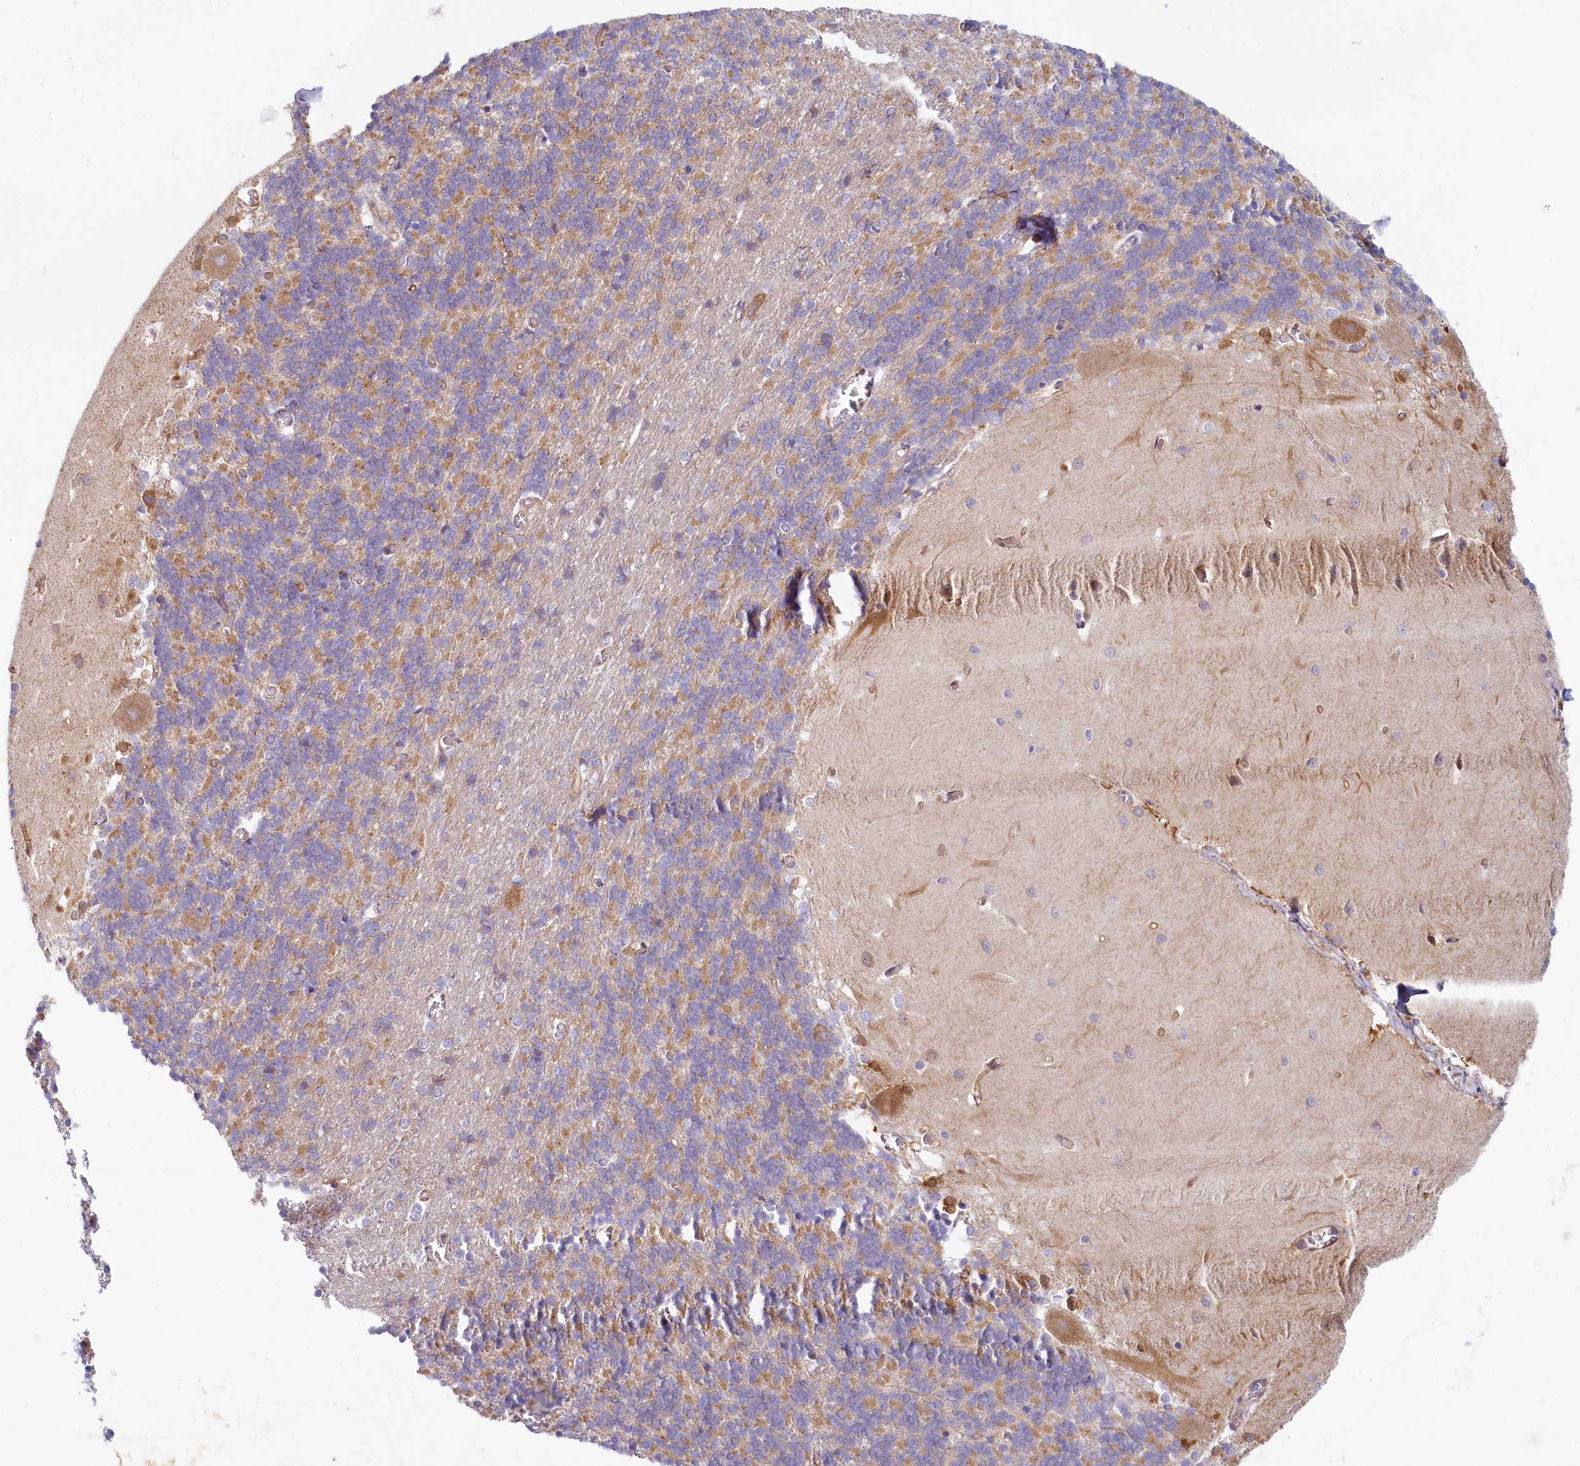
{"staining": {"intensity": "moderate", "quantity": "25%-75%", "location": "cytoplasmic/membranous"}, "tissue": "cerebellum", "cell_type": "Cells in granular layer", "image_type": "normal", "snomed": [{"axis": "morphology", "description": "Normal tissue, NOS"}, {"axis": "topography", "description": "Cerebellum"}], "caption": "Cerebellum stained with immunohistochemistry displays moderate cytoplasmic/membranous positivity in approximately 25%-75% of cells in granular layer.", "gene": "LMOD3", "patient": {"sex": "male", "age": 37}}